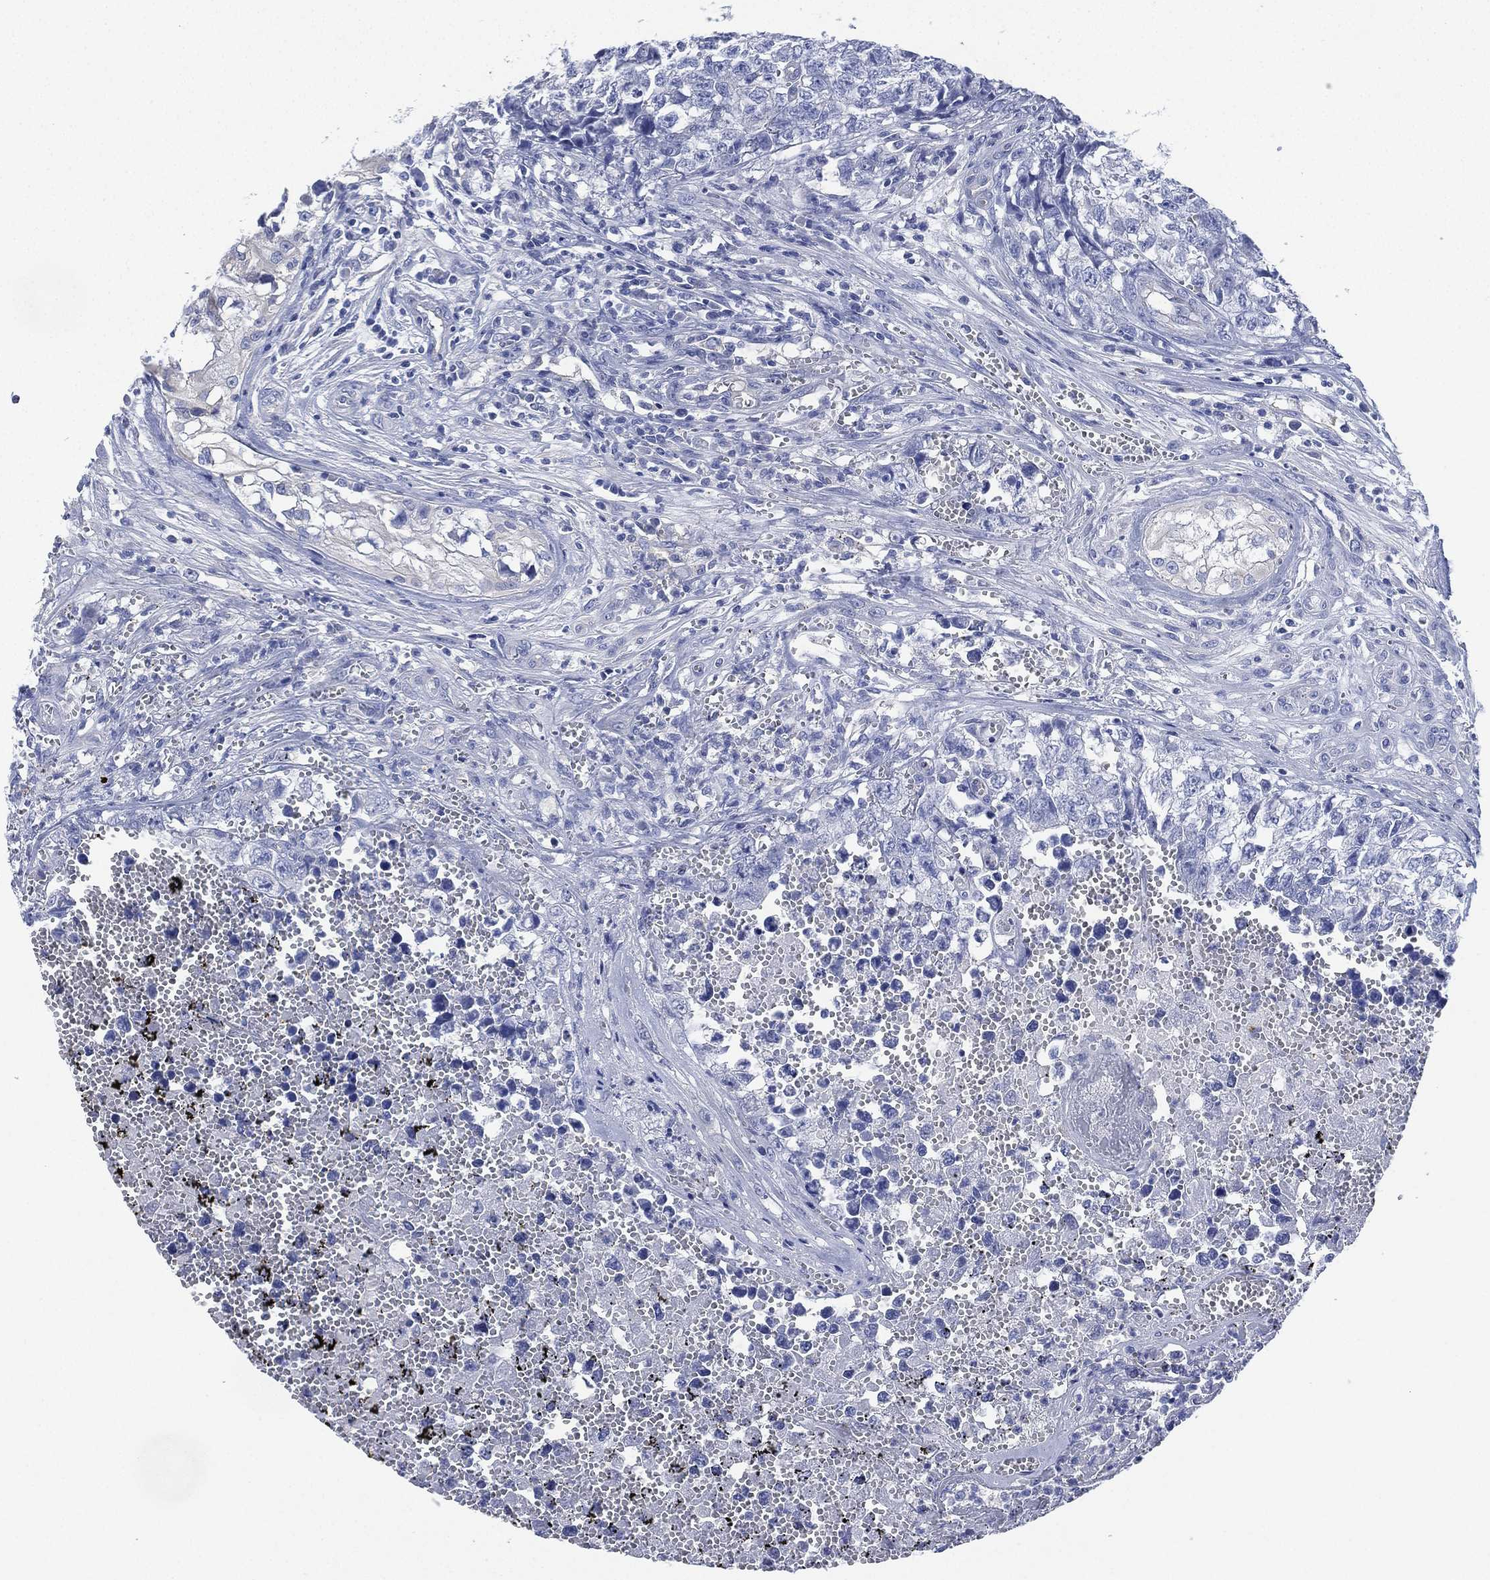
{"staining": {"intensity": "negative", "quantity": "none", "location": "none"}, "tissue": "testis cancer", "cell_type": "Tumor cells", "image_type": "cancer", "snomed": [{"axis": "morphology", "description": "Seminoma, NOS"}, {"axis": "morphology", "description": "Carcinoma, Embryonal, NOS"}, {"axis": "topography", "description": "Testis"}], "caption": "Immunohistochemistry of human testis cancer shows no positivity in tumor cells.", "gene": "CCDC70", "patient": {"sex": "male", "age": 22}}